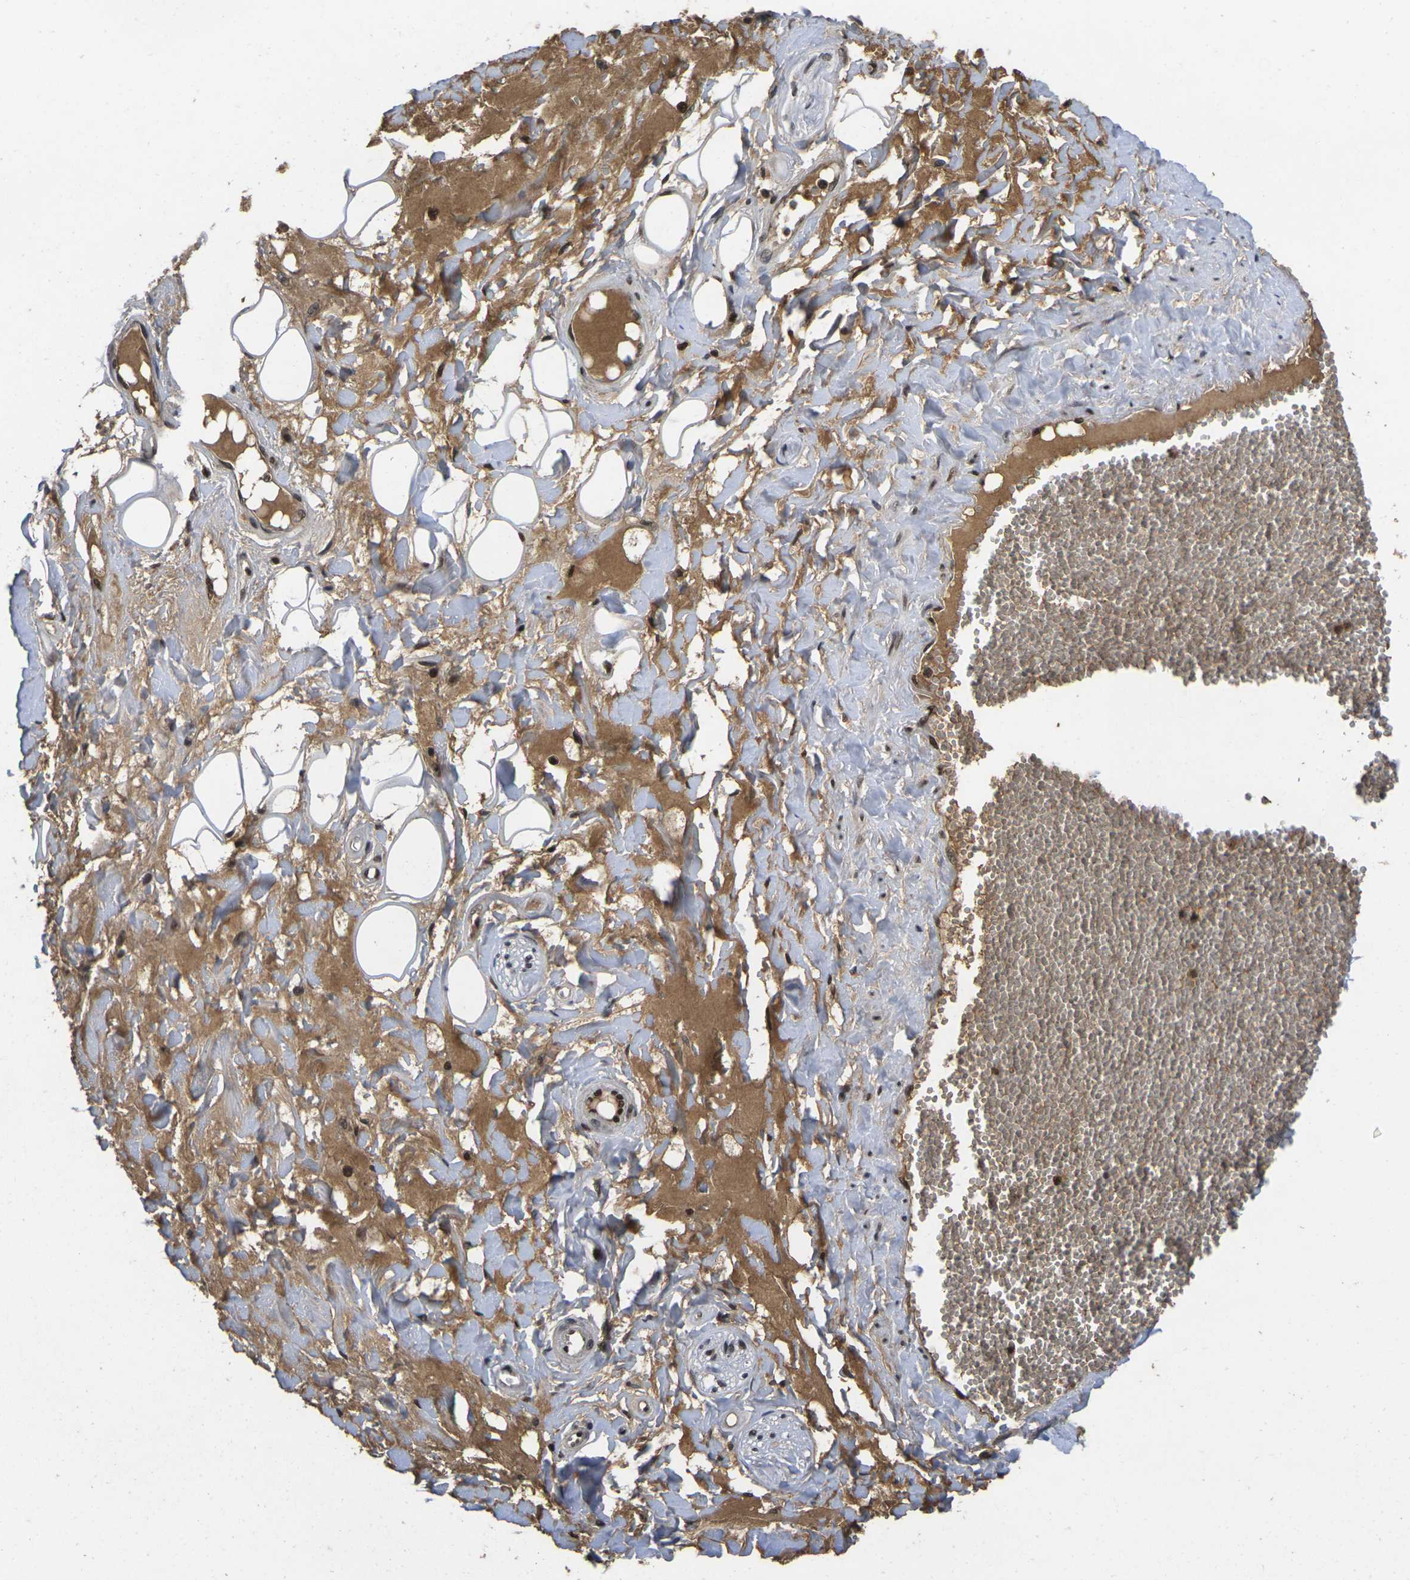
{"staining": {"intensity": "weak", "quantity": "25%-75%", "location": "cytoplasmic/membranous"}, "tissue": "adipose tissue", "cell_type": "Adipocytes", "image_type": "normal", "snomed": [{"axis": "morphology", "description": "Normal tissue, NOS"}, {"axis": "morphology", "description": "Inflammation, NOS"}, {"axis": "topography", "description": "Salivary gland"}, {"axis": "topography", "description": "Peripheral nerve tissue"}], "caption": "A brown stain shows weak cytoplasmic/membranous positivity of a protein in adipocytes of benign human adipose tissue.", "gene": "GTF2E1", "patient": {"sex": "female", "age": 75}}